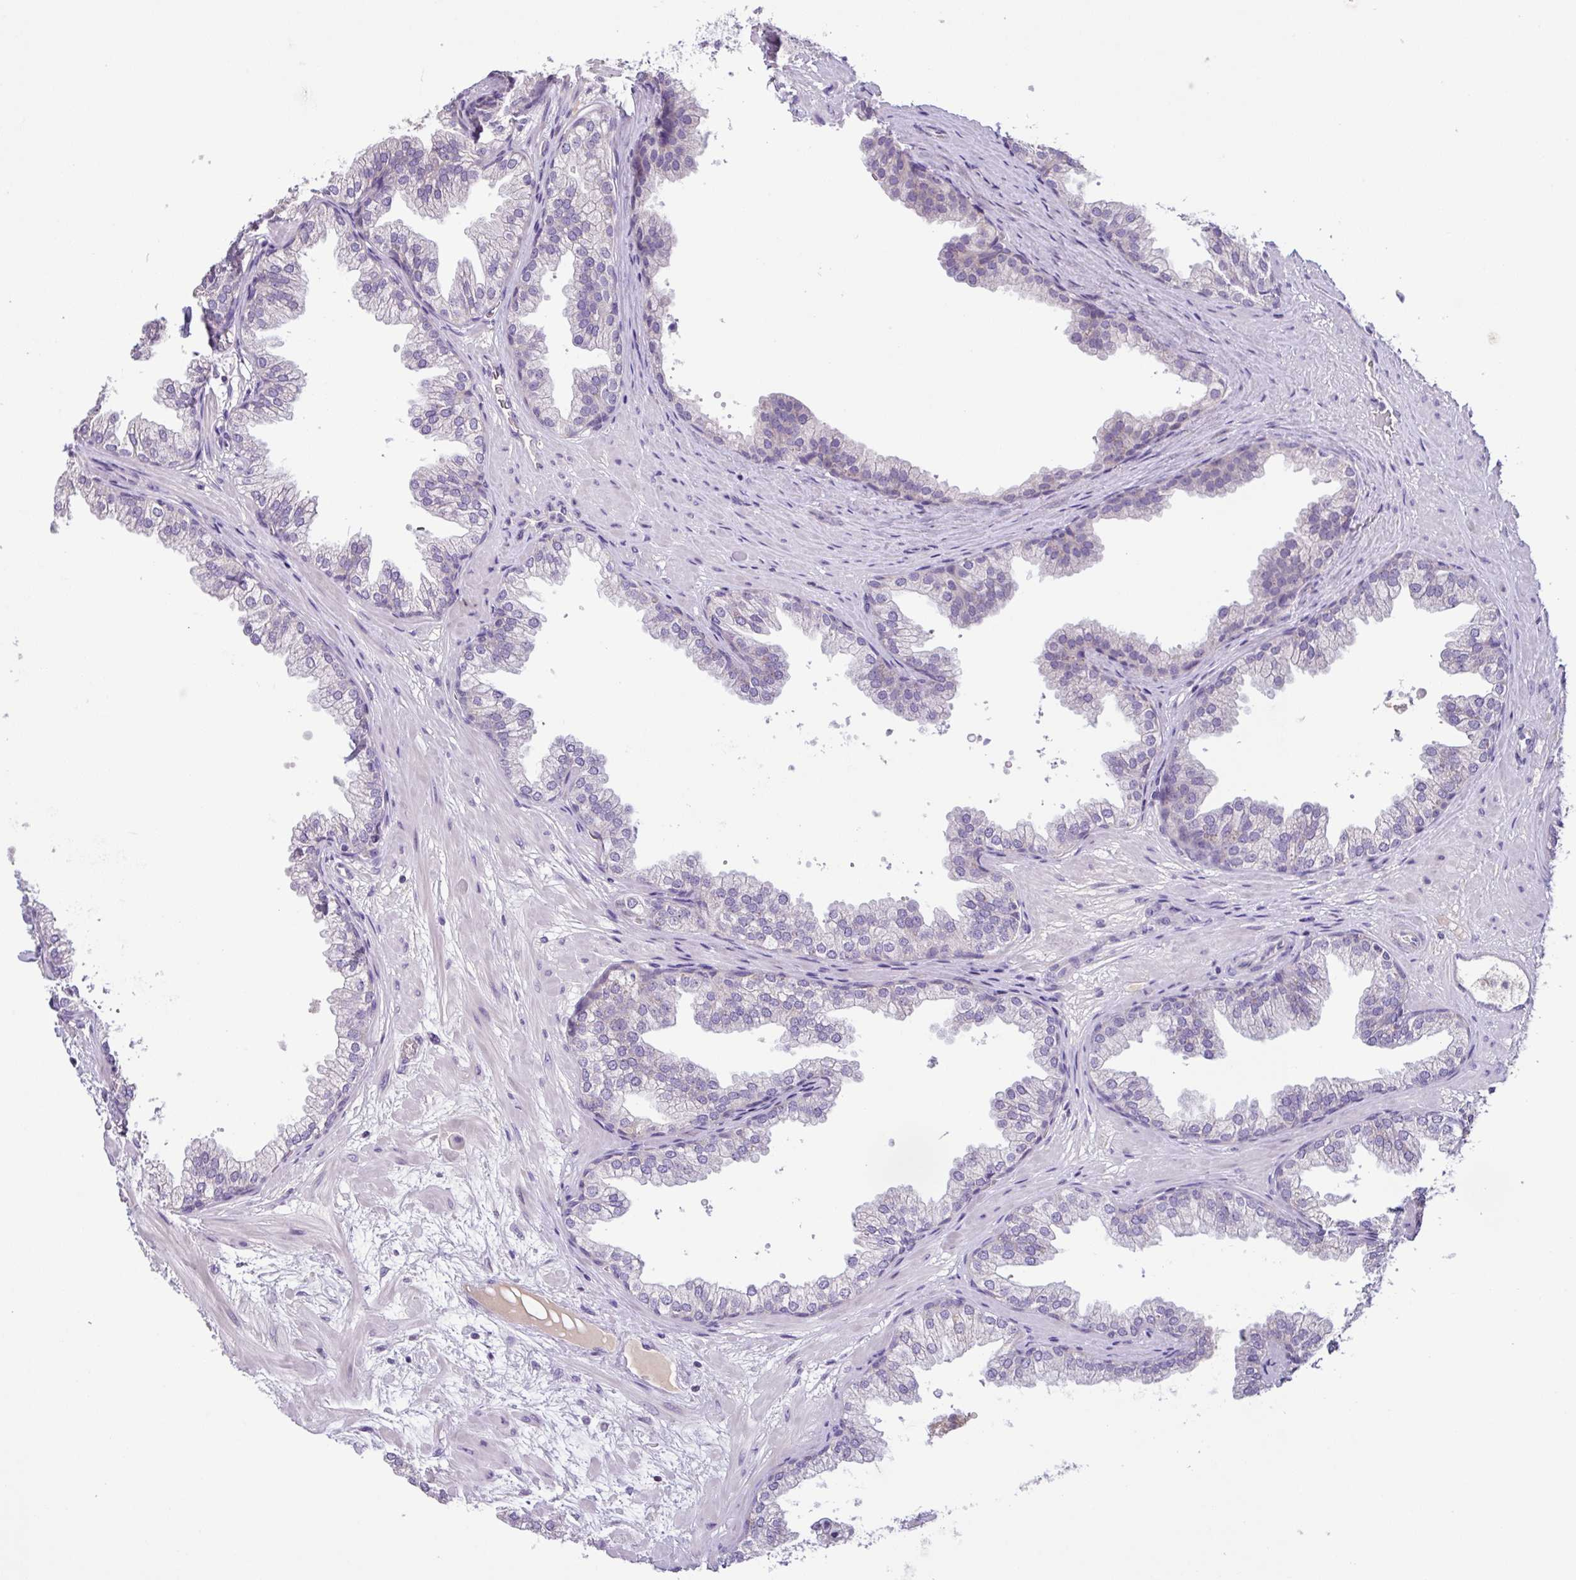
{"staining": {"intensity": "negative", "quantity": "none", "location": "none"}, "tissue": "prostate", "cell_type": "Glandular cells", "image_type": "normal", "snomed": [{"axis": "morphology", "description": "Normal tissue, NOS"}, {"axis": "topography", "description": "Prostate"}], "caption": "This is an immunohistochemistry (IHC) photomicrograph of benign prostate. There is no staining in glandular cells.", "gene": "SFTPB", "patient": {"sex": "male", "age": 37}}